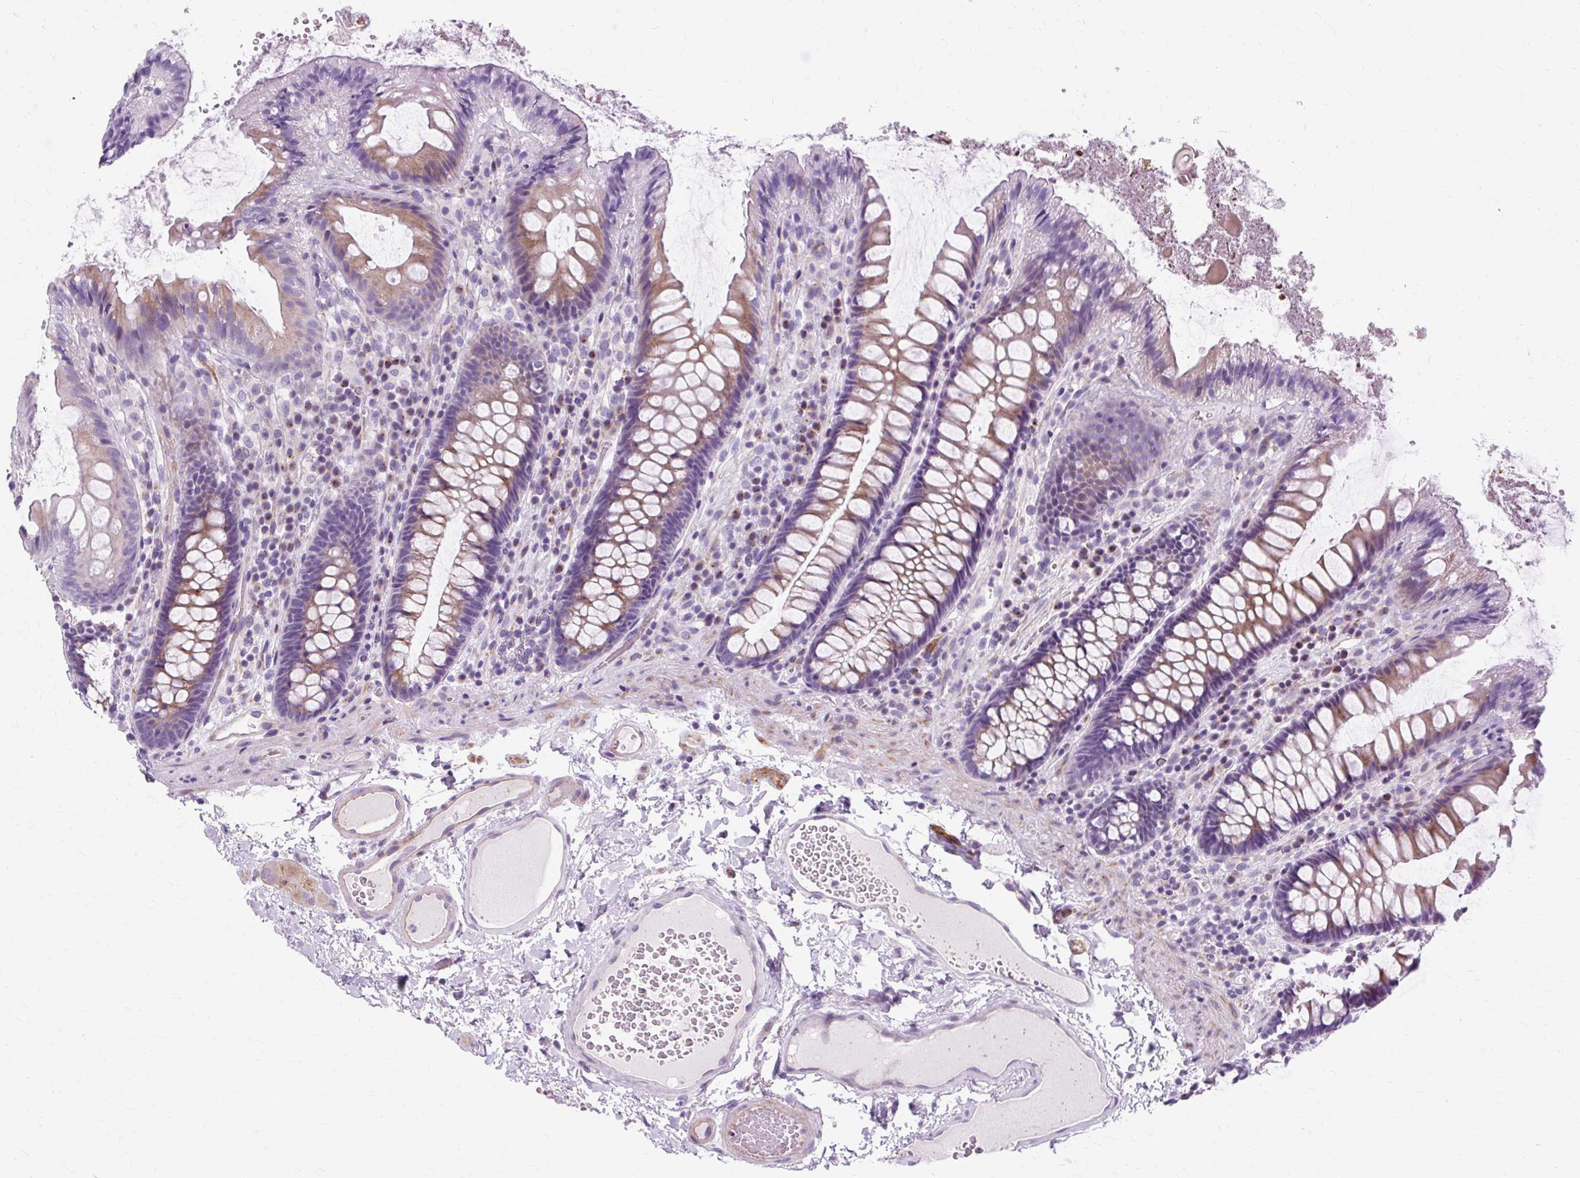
{"staining": {"intensity": "weak", "quantity": "25%-75%", "location": "cytoplasmic/membranous"}, "tissue": "colon", "cell_type": "Endothelial cells", "image_type": "normal", "snomed": [{"axis": "morphology", "description": "Normal tissue, NOS"}, {"axis": "topography", "description": "Colon"}], "caption": "Approximately 25%-75% of endothelial cells in normal colon demonstrate weak cytoplasmic/membranous protein expression as visualized by brown immunohistochemical staining.", "gene": "TMEM89", "patient": {"sex": "male", "age": 84}}